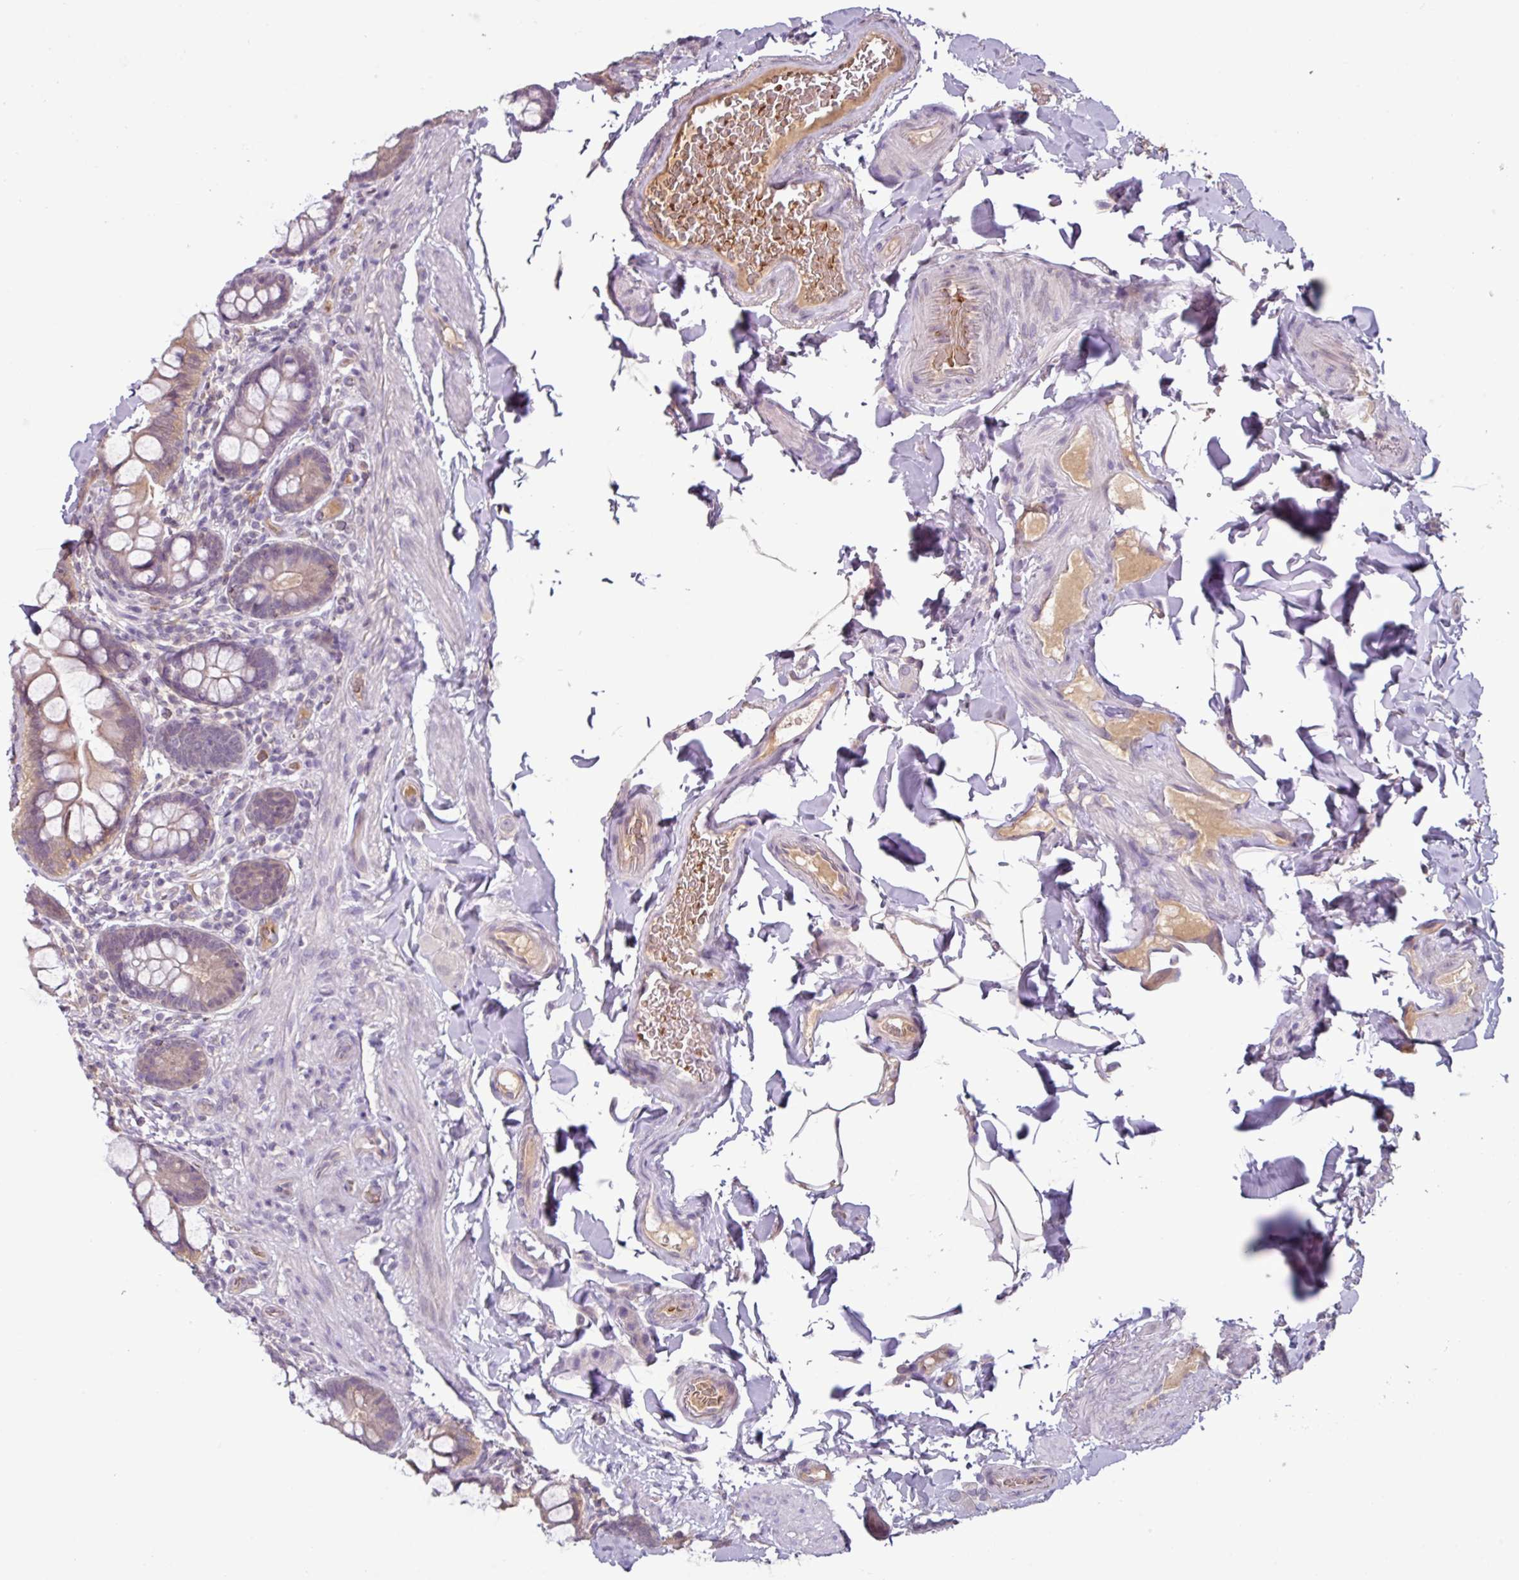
{"staining": {"intensity": "weak", "quantity": "25%-75%", "location": "cytoplasmic/membranous,nuclear"}, "tissue": "small intestine", "cell_type": "Glandular cells", "image_type": "normal", "snomed": [{"axis": "morphology", "description": "Normal tissue, NOS"}, {"axis": "topography", "description": "Small intestine"}], "caption": "High-magnification brightfield microscopy of normal small intestine stained with DAB (3,3'-diaminobenzidine) (brown) and counterstained with hematoxylin (blue). glandular cells exhibit weak cytoplasmic/membranous,nuclear positivity is present in approximately25%-75% of cells. (DAB IHC, brown staining for protein, blue staining for nuclei).", "gene": "SLC5A10", "patient": {"sex": "male", "age": 70}}